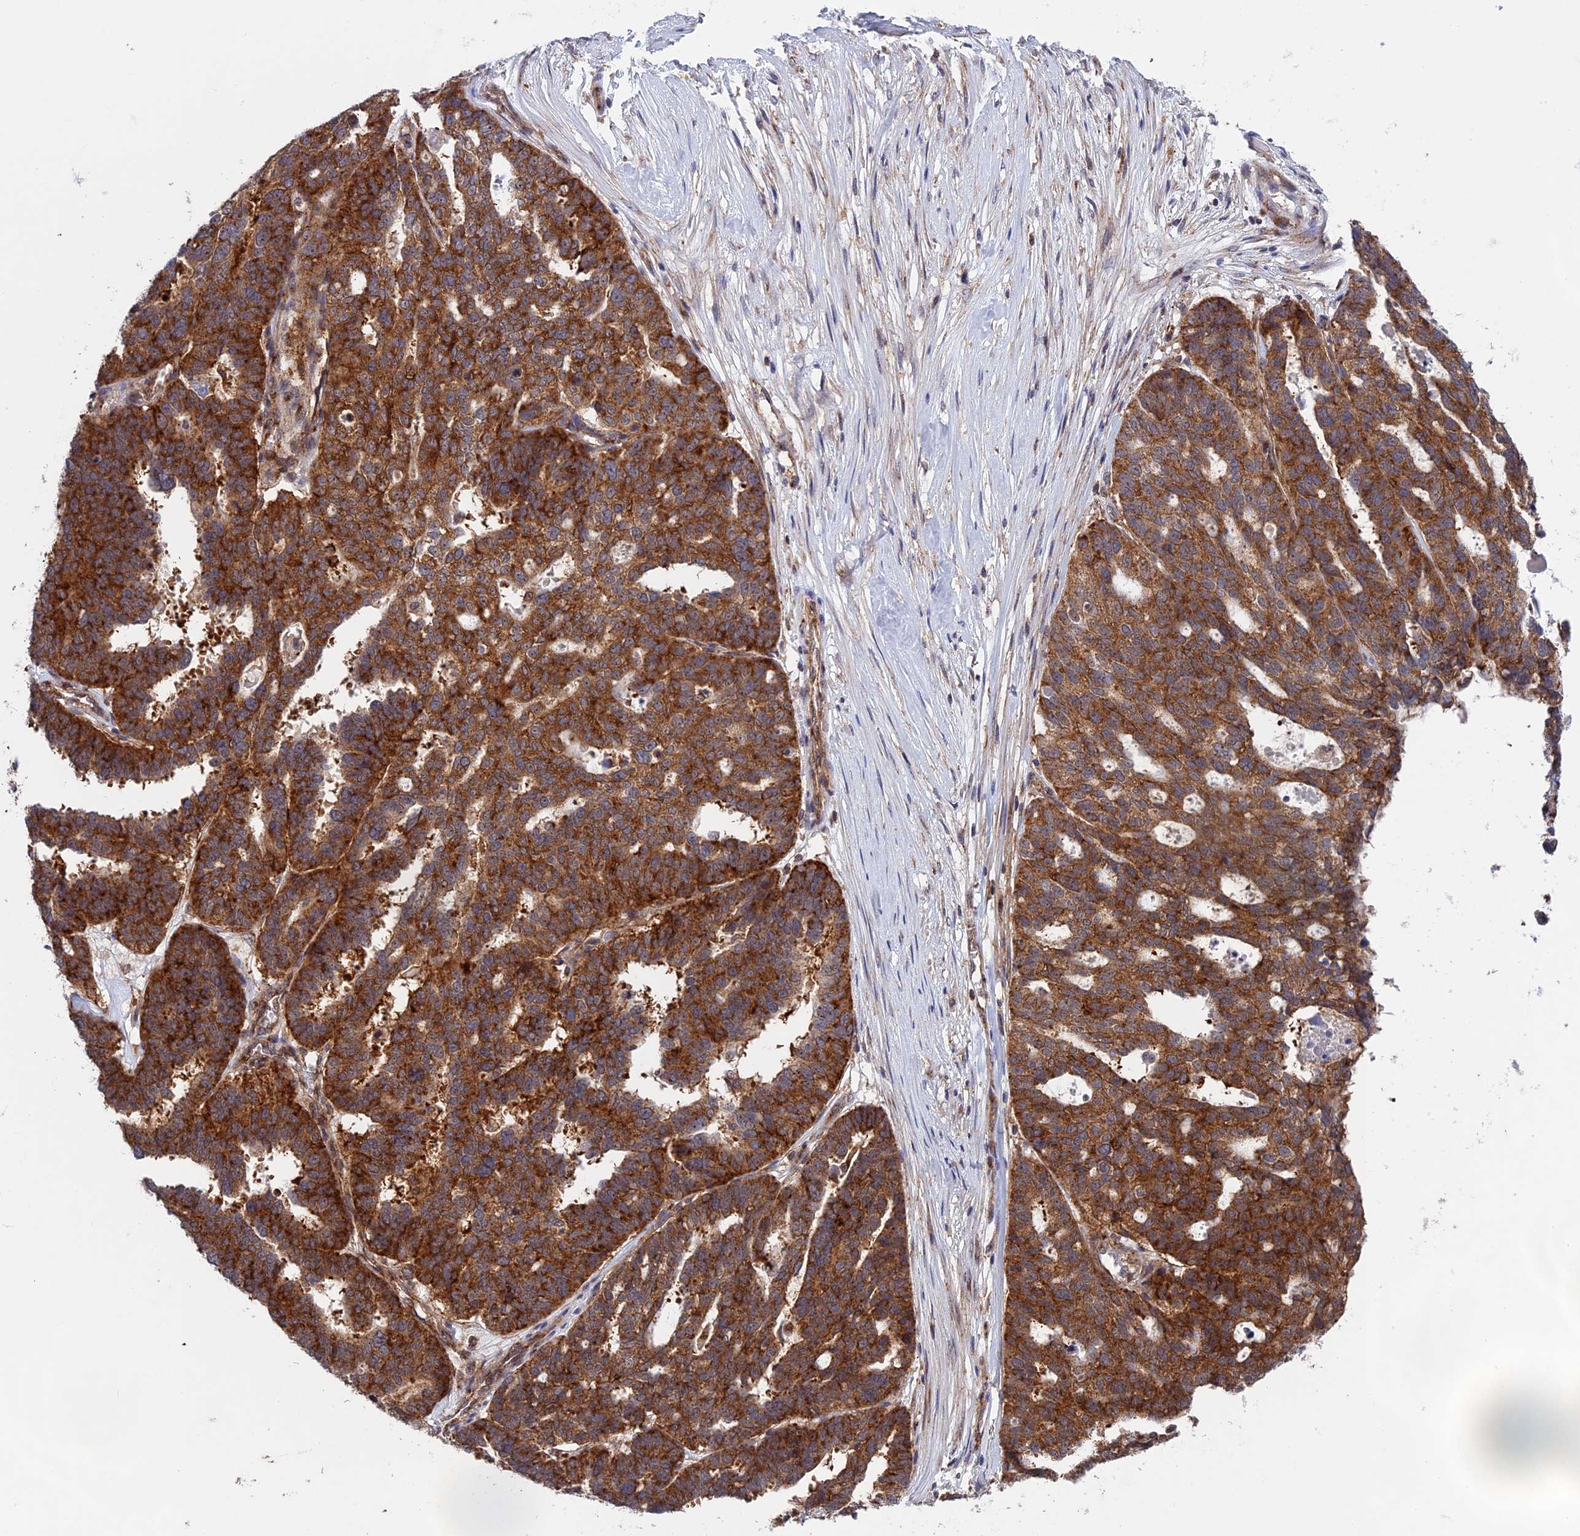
{"staining": {"intensity": "strong", "quantity": ">75%", "location": "cytoplasmic/membranous"}, "tissue": "ovarian cancer", "cell_type": "Tumor cells", "image_type": "cancer", "snomed": [{"axis": "morphology", "description": "Cystadenocarcinoma, serous, NOS"}, {"axis": "topography", "description": "Ovary"}], "caption": "Strong cytoplasmic/membranous expression is seen in approximately >75% of tumor cells in serous cystadenocarcinoma (ovarian).", "gene": "CLINT1", "patient": {"sex": "female", "age": 59}}